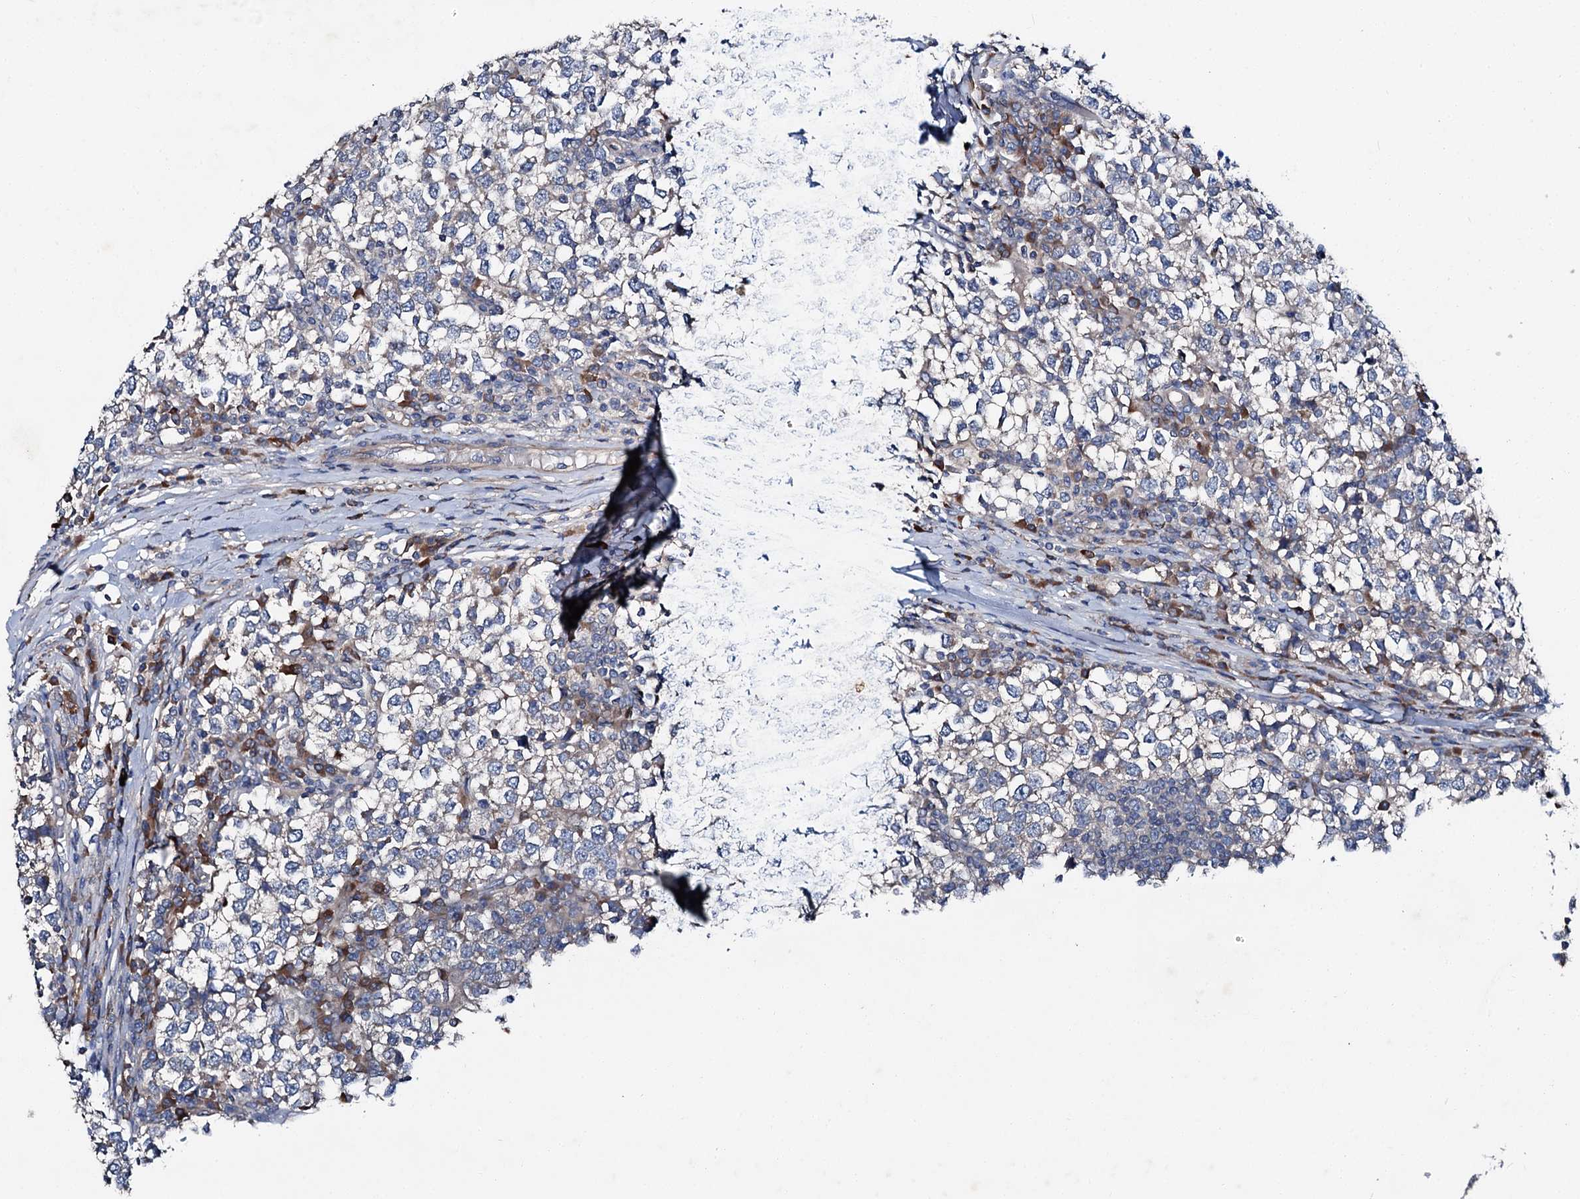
{"staining": {"intensity": "negative", "quantity": "none", "location": "none"}, "tissue": "testis cancer", "cell_type": "Tumor cells", "image_type": "cancer", "snomed": [{"axis": "morphology", "description": "Seminoma, NOS"}, {"axis": "topography", "description": "Testis"}], "caption": "This is a image of immunohistochemistry staining of testis cancer, which shows no expression in tumor cells.", "gene": "SLC22A25", "patient": {"sex": "male", "age": 65}}